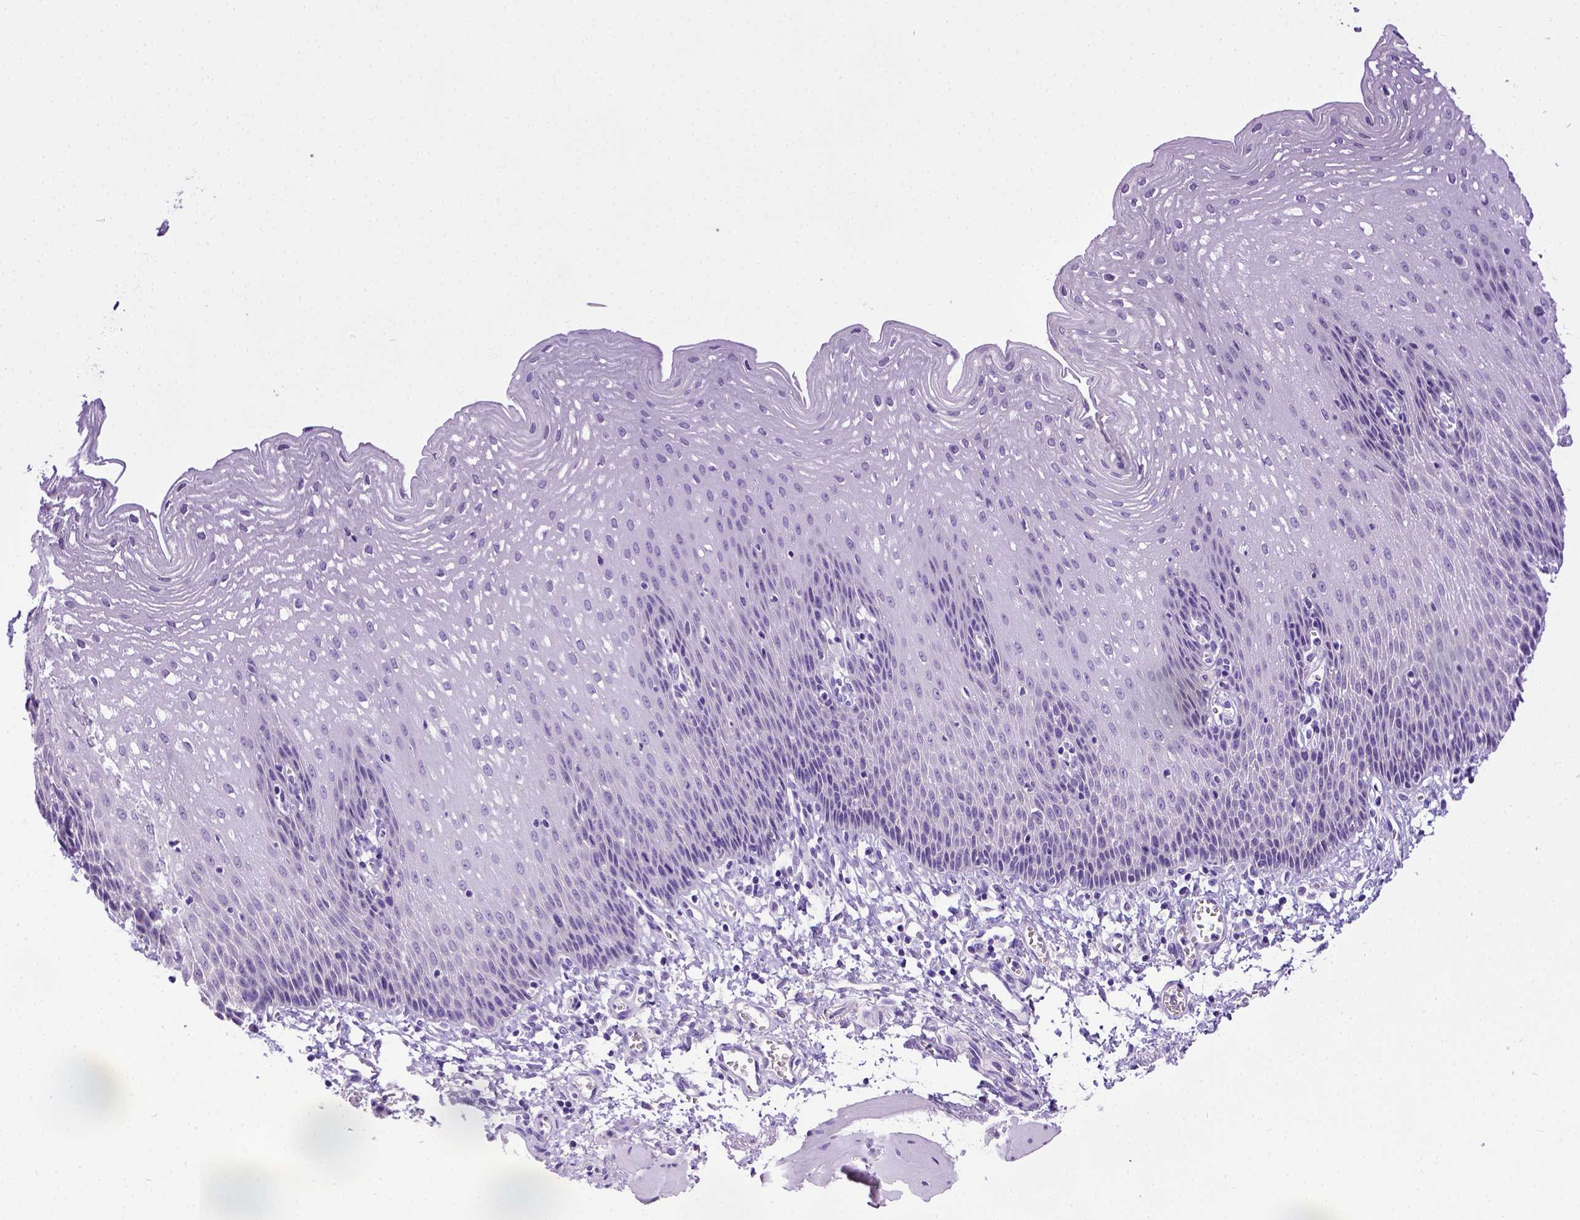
{"staining": {"intensity": "negative", "quantity": "none", "location": "none"}, "tissue": "esophagus", "cell_type": "Squamous epithelial cells", "image_type": "normal", "snomed": [{"axis": "morphology", "description": "Normal tissue, NOS"}, {"axis": "topography", "description": "Esophagus"}], "caption": "IHC histopathology image of benign esophagus: human esophagus stained with DAB shows no significant protein positivity in squamous epithelial cells.", "gene": "SPEF1", "patient": {"sex": "female", "age": 64}}